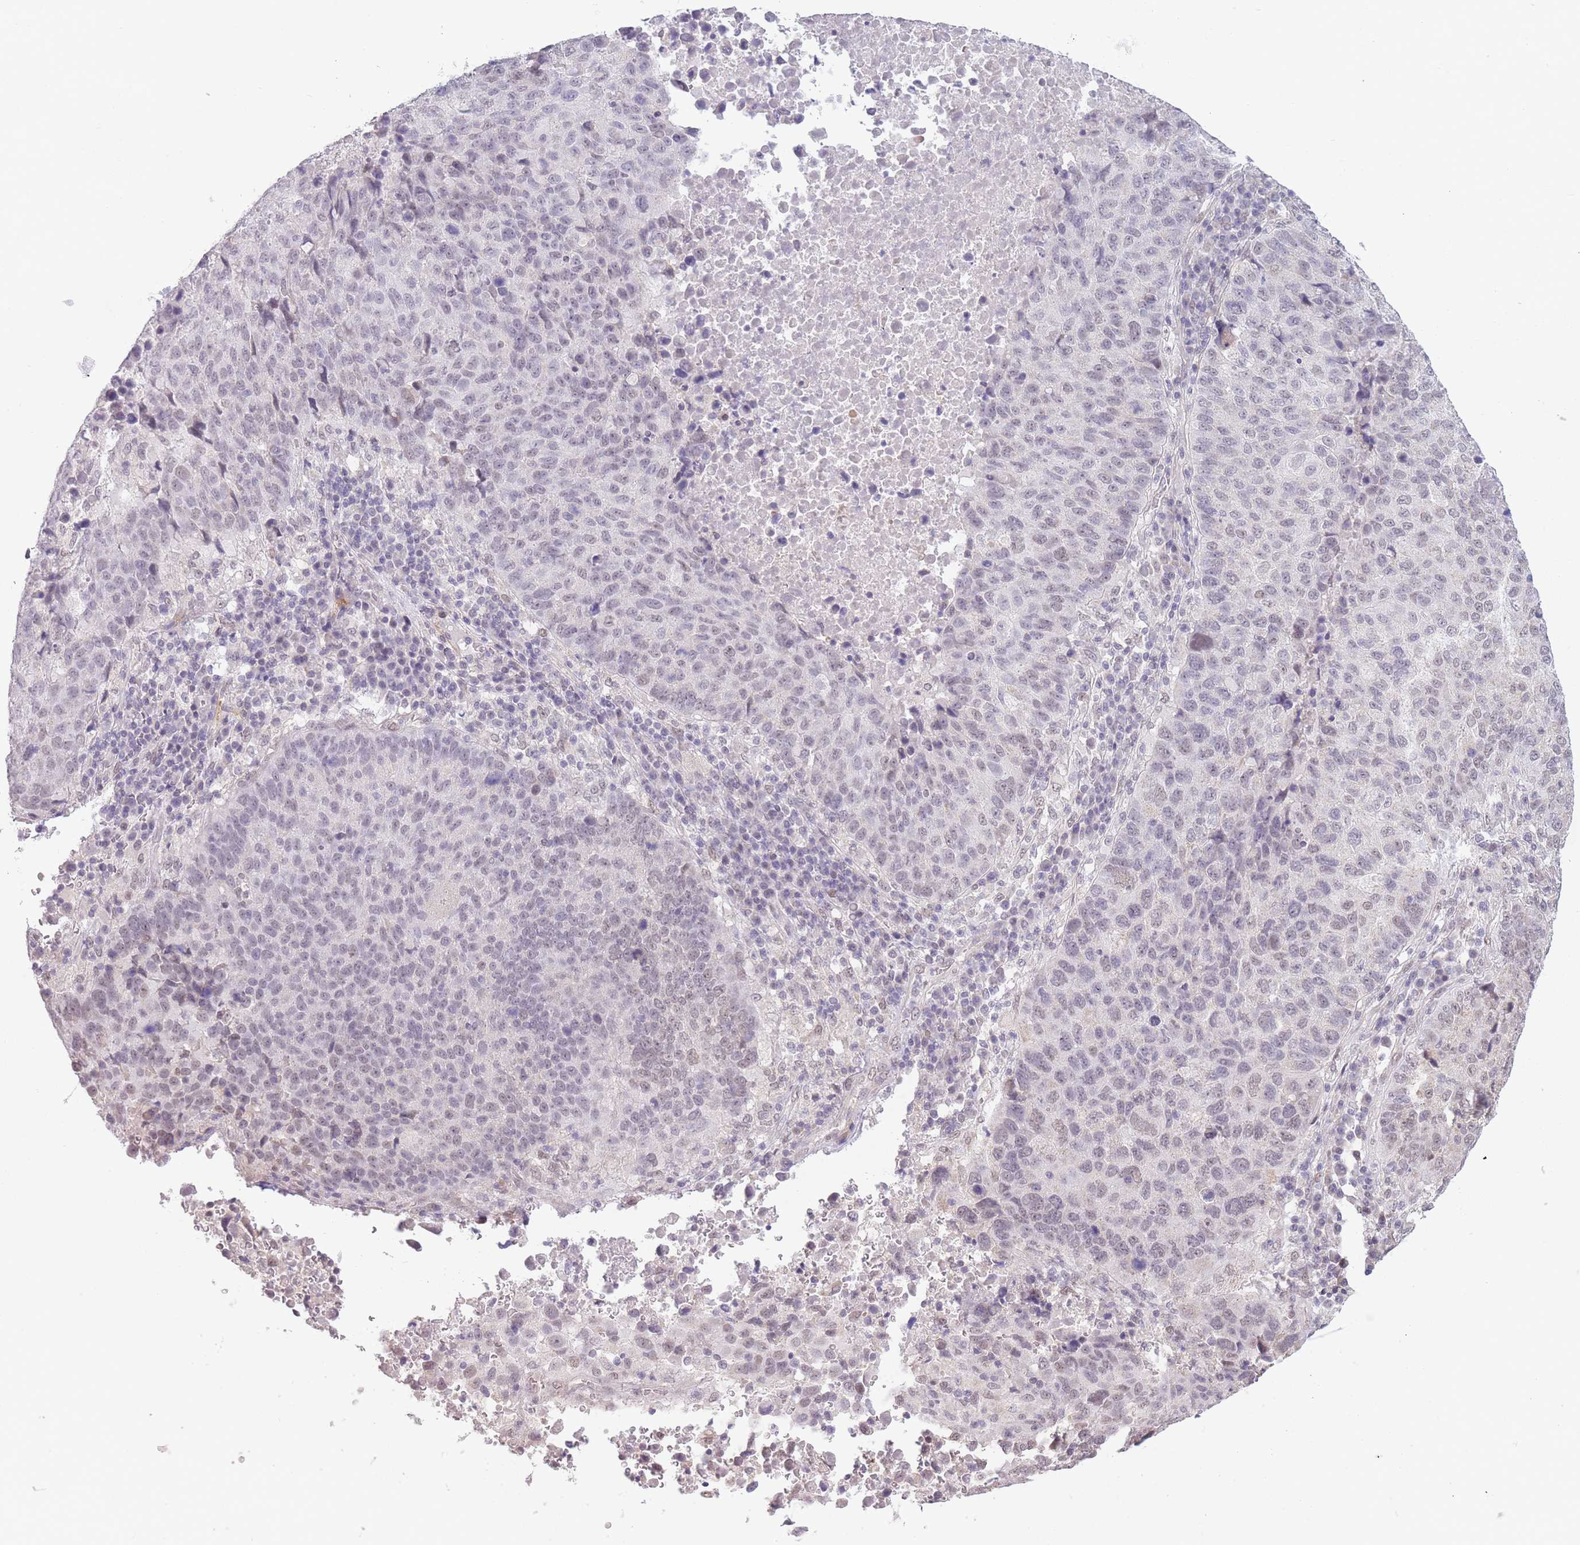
{"staining": {"intensity": "weak", "quantity": "<25%", "location": "nuclear"}, "tissue": "lung cancer", "cell_type": "Tumor cells", "image_type": "cancer", "snomed": [{"axis": "morphology", "description": "Squamous cell carcinoma, NOS"}, {"axis": "topography", "description": "Lung"}], "caption": "A micrograph of lung cancer (squamous cell carcinoma) stained for a protein displays no brown staining in tumor cells.", "gene": "SIN3B", "patient": {"sex": "male", "age": 73}}